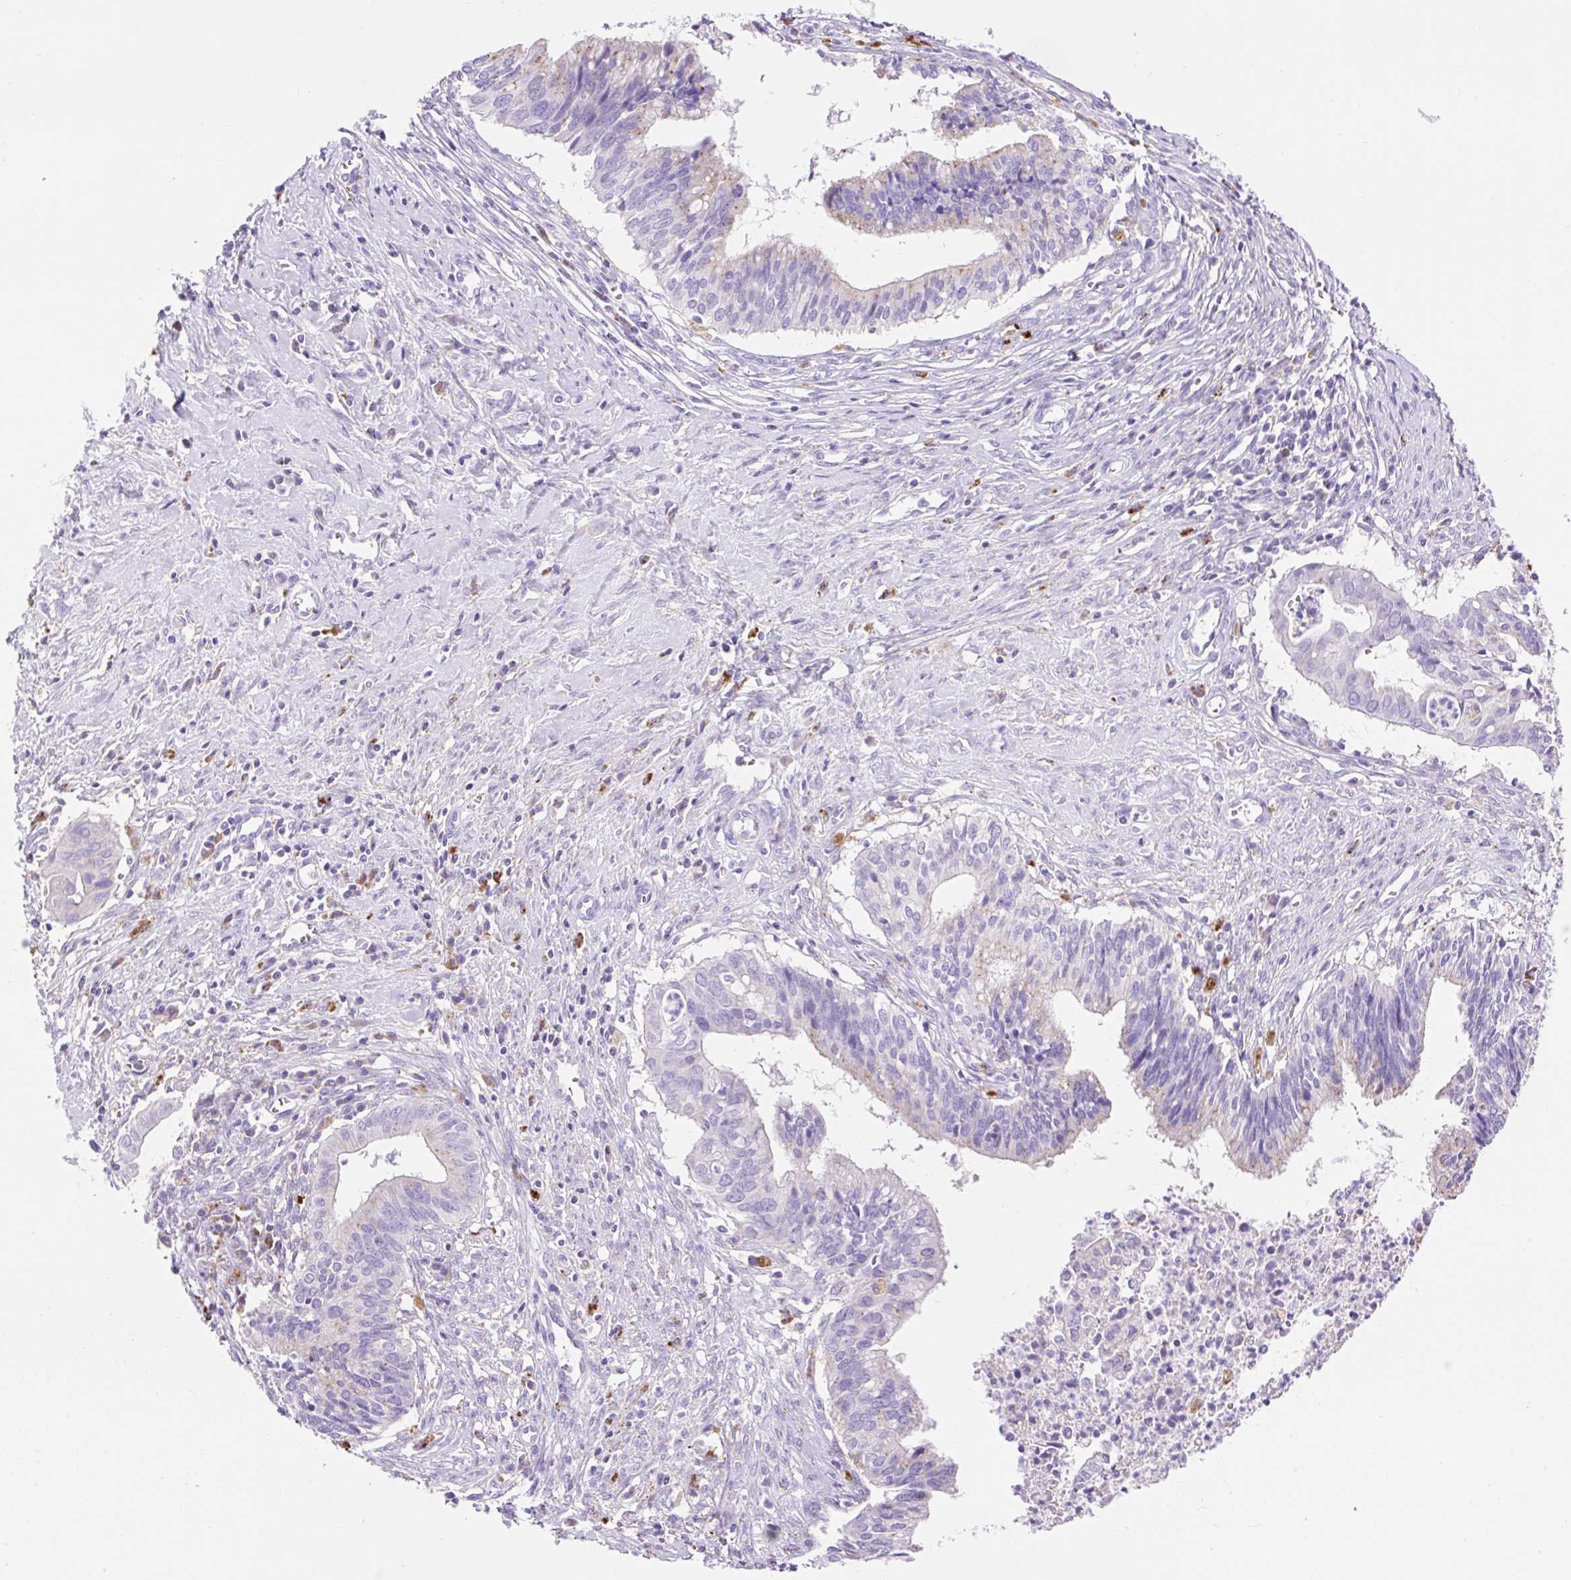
{"staining": {"intensity": "weak", "quantity": "<25%", "location": "cytoplasmic/membranous"}, "tissue": "cervical cancer", "cell_type": "Tumor cells", "image_type": "cancer", "snomed": [{"axis": "morphology", "description": "Adenocarcinoma, NOS"}, {"axis": "topography", "description": "Cervix"}], "caption": "High power microscopy micrograph of an immunohistochemistry photomicrograph of cervical adenocarcinoma, revealing no significant expression in tumor cells. The staining is performed using DAB brown chromogen with nuclei counter-stained in using hematoxylin.", "gene": "HEXB", "patient": {"sex": "female", "age": 44}}